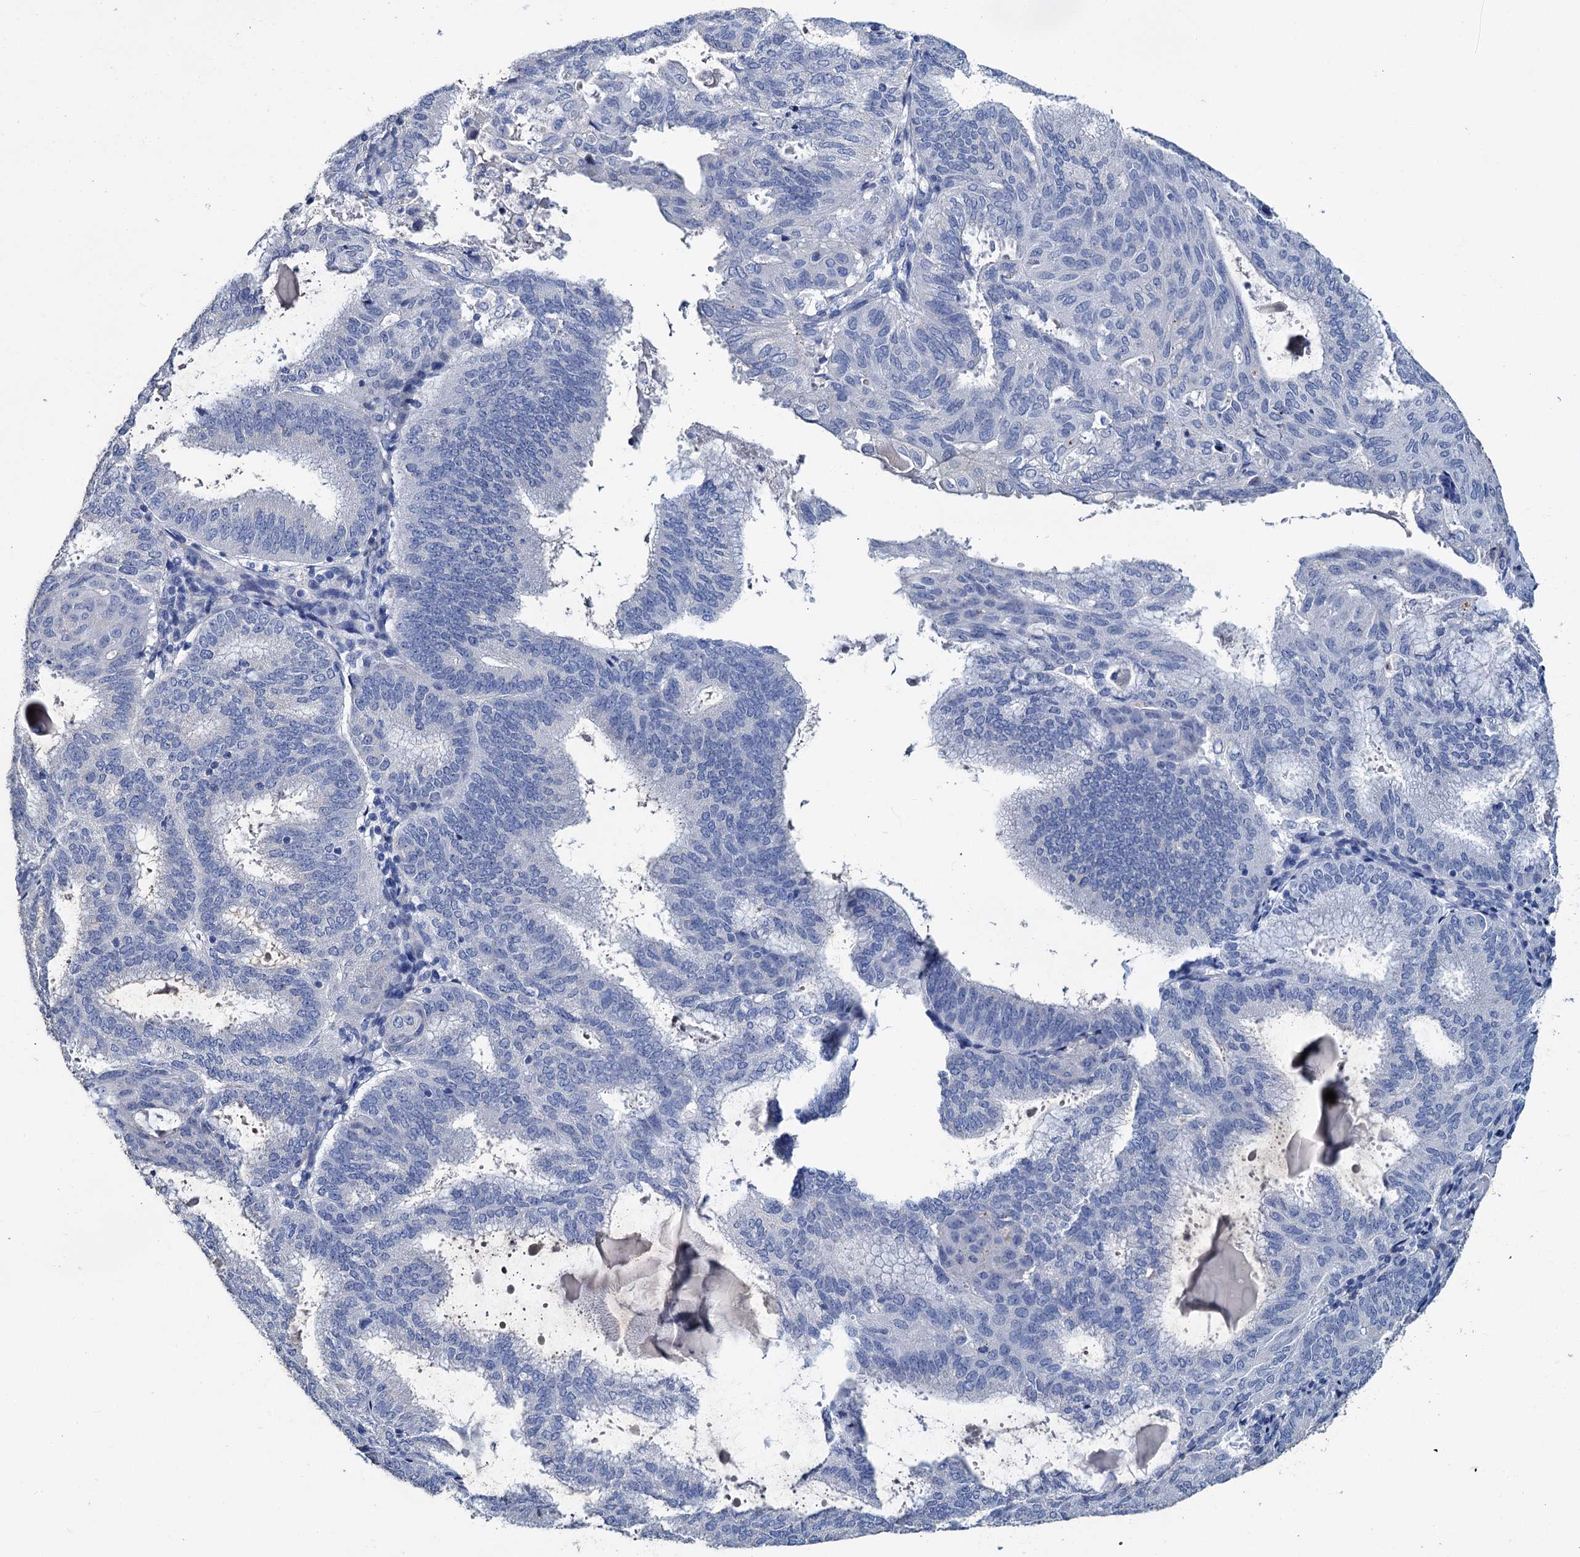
{"staining": {"intensity": "negative", "quantity": "none", "location": "none"}, "tissue": "endometrial cancer", "cell_type": "Tumor cells", "image_type": "cancer", "snomed": [{"axis": "morphology", "description": "Adenocarcinoma, NOS"}, {"axis": "topography", "description": "Endometrium"}], "caption": "Protein analysis of endometrial cancer shows no significant expression in tumor cells.", "gene": "SNCB", "patient": {"sex": "female", "age": 49}}